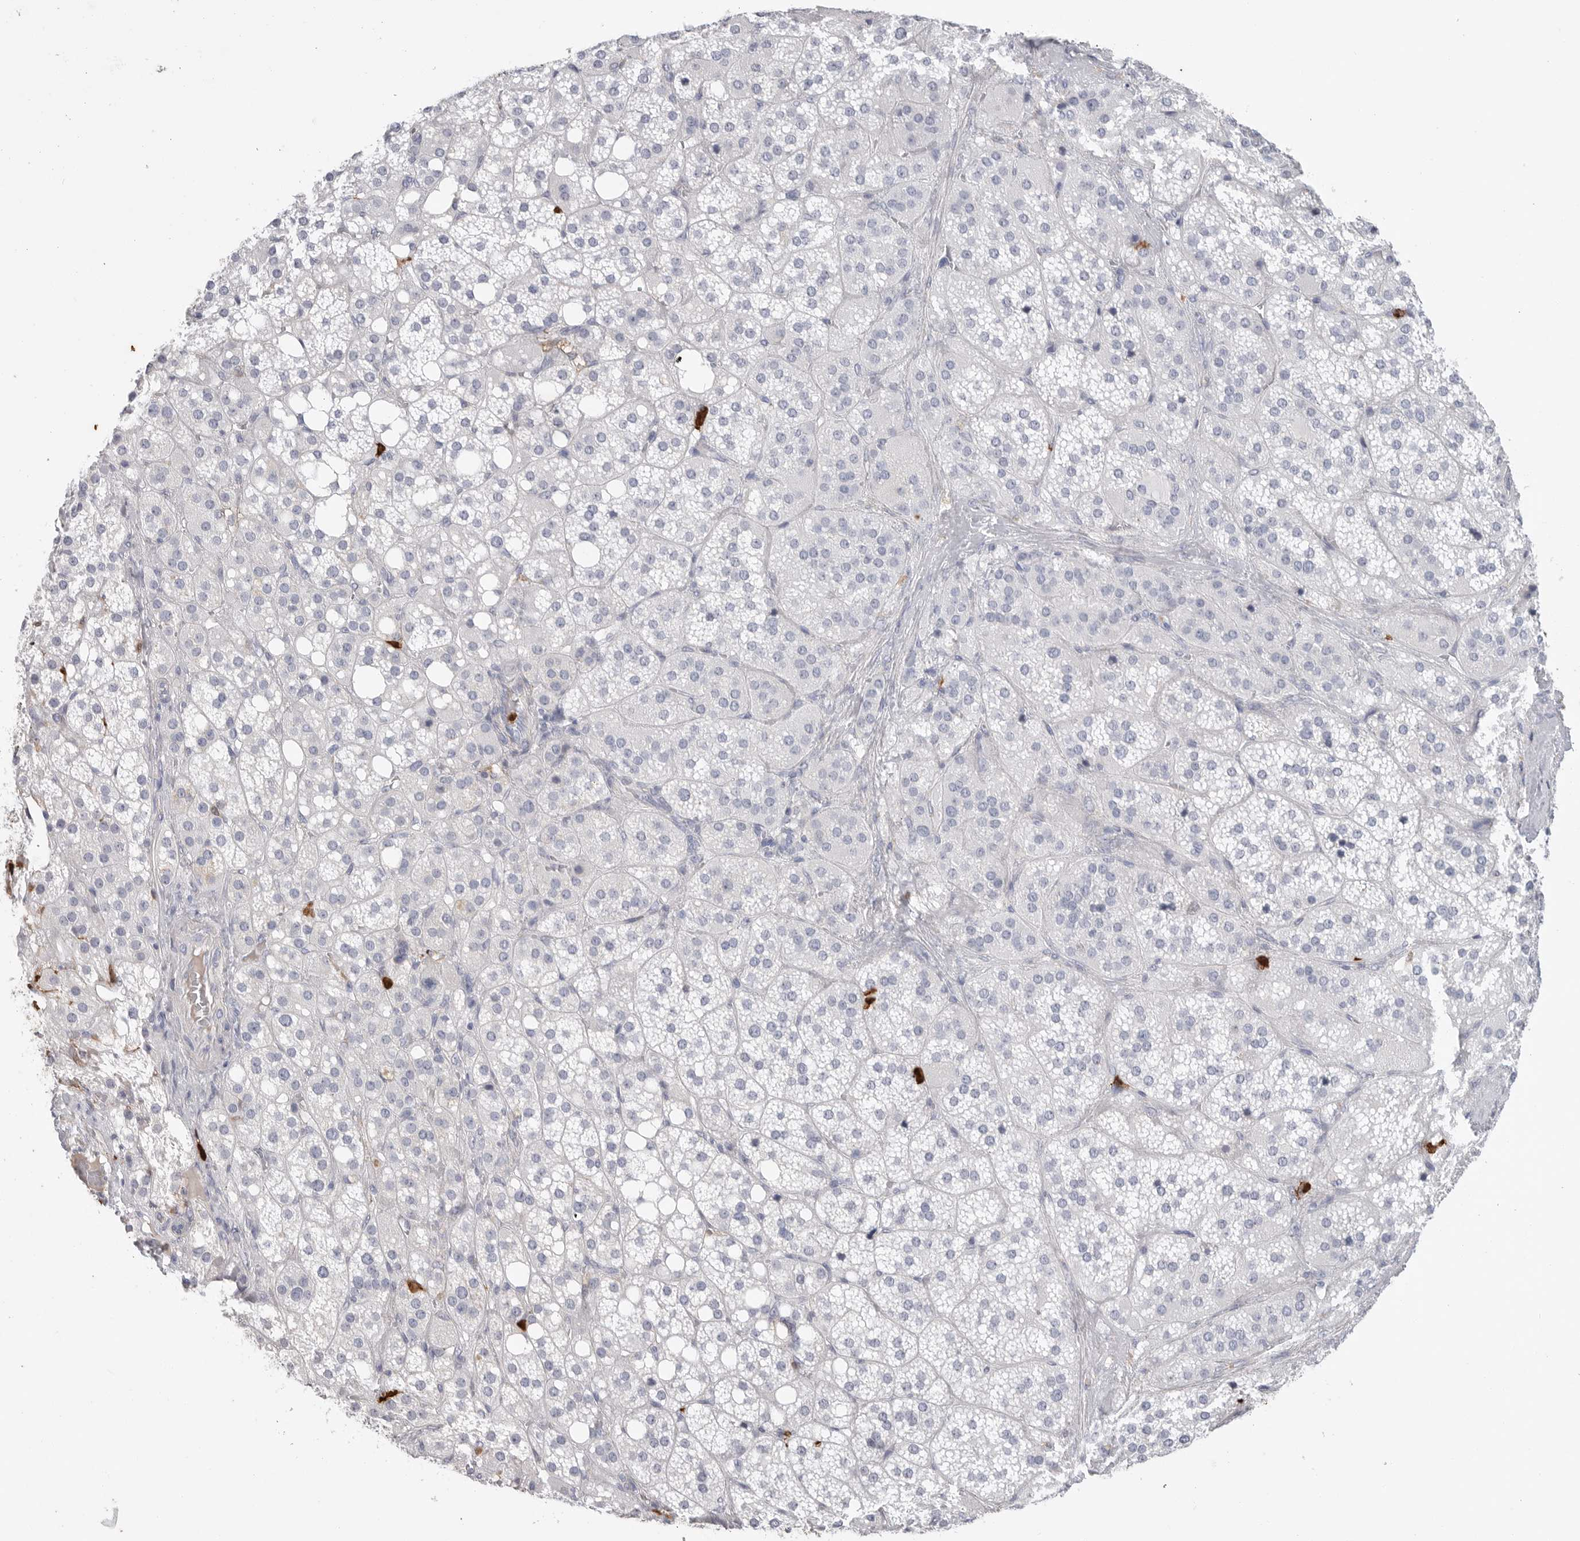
{"staining": {"intensity": "negative", "quantity": "none", "location": "none"}, "tissue": "adrenal gland", "cell_type": "Glandular cells", "image_type": "normal", "snomed": [{"axis": "morphology", "description": "Normal tissue, NOS"}, {"axis": "topography", "description": "Adrenal gland"}], "caption": "There is no significant expression in glandular cells of adrenal gland. The staining was performed using DAB to visualize the protein expression in brown, while the nuclei were stained in blue with hematoxylin (Magnification: 20x).", "gene": "CYB561D1", "patient": {"sex": "female", "age": 59}}